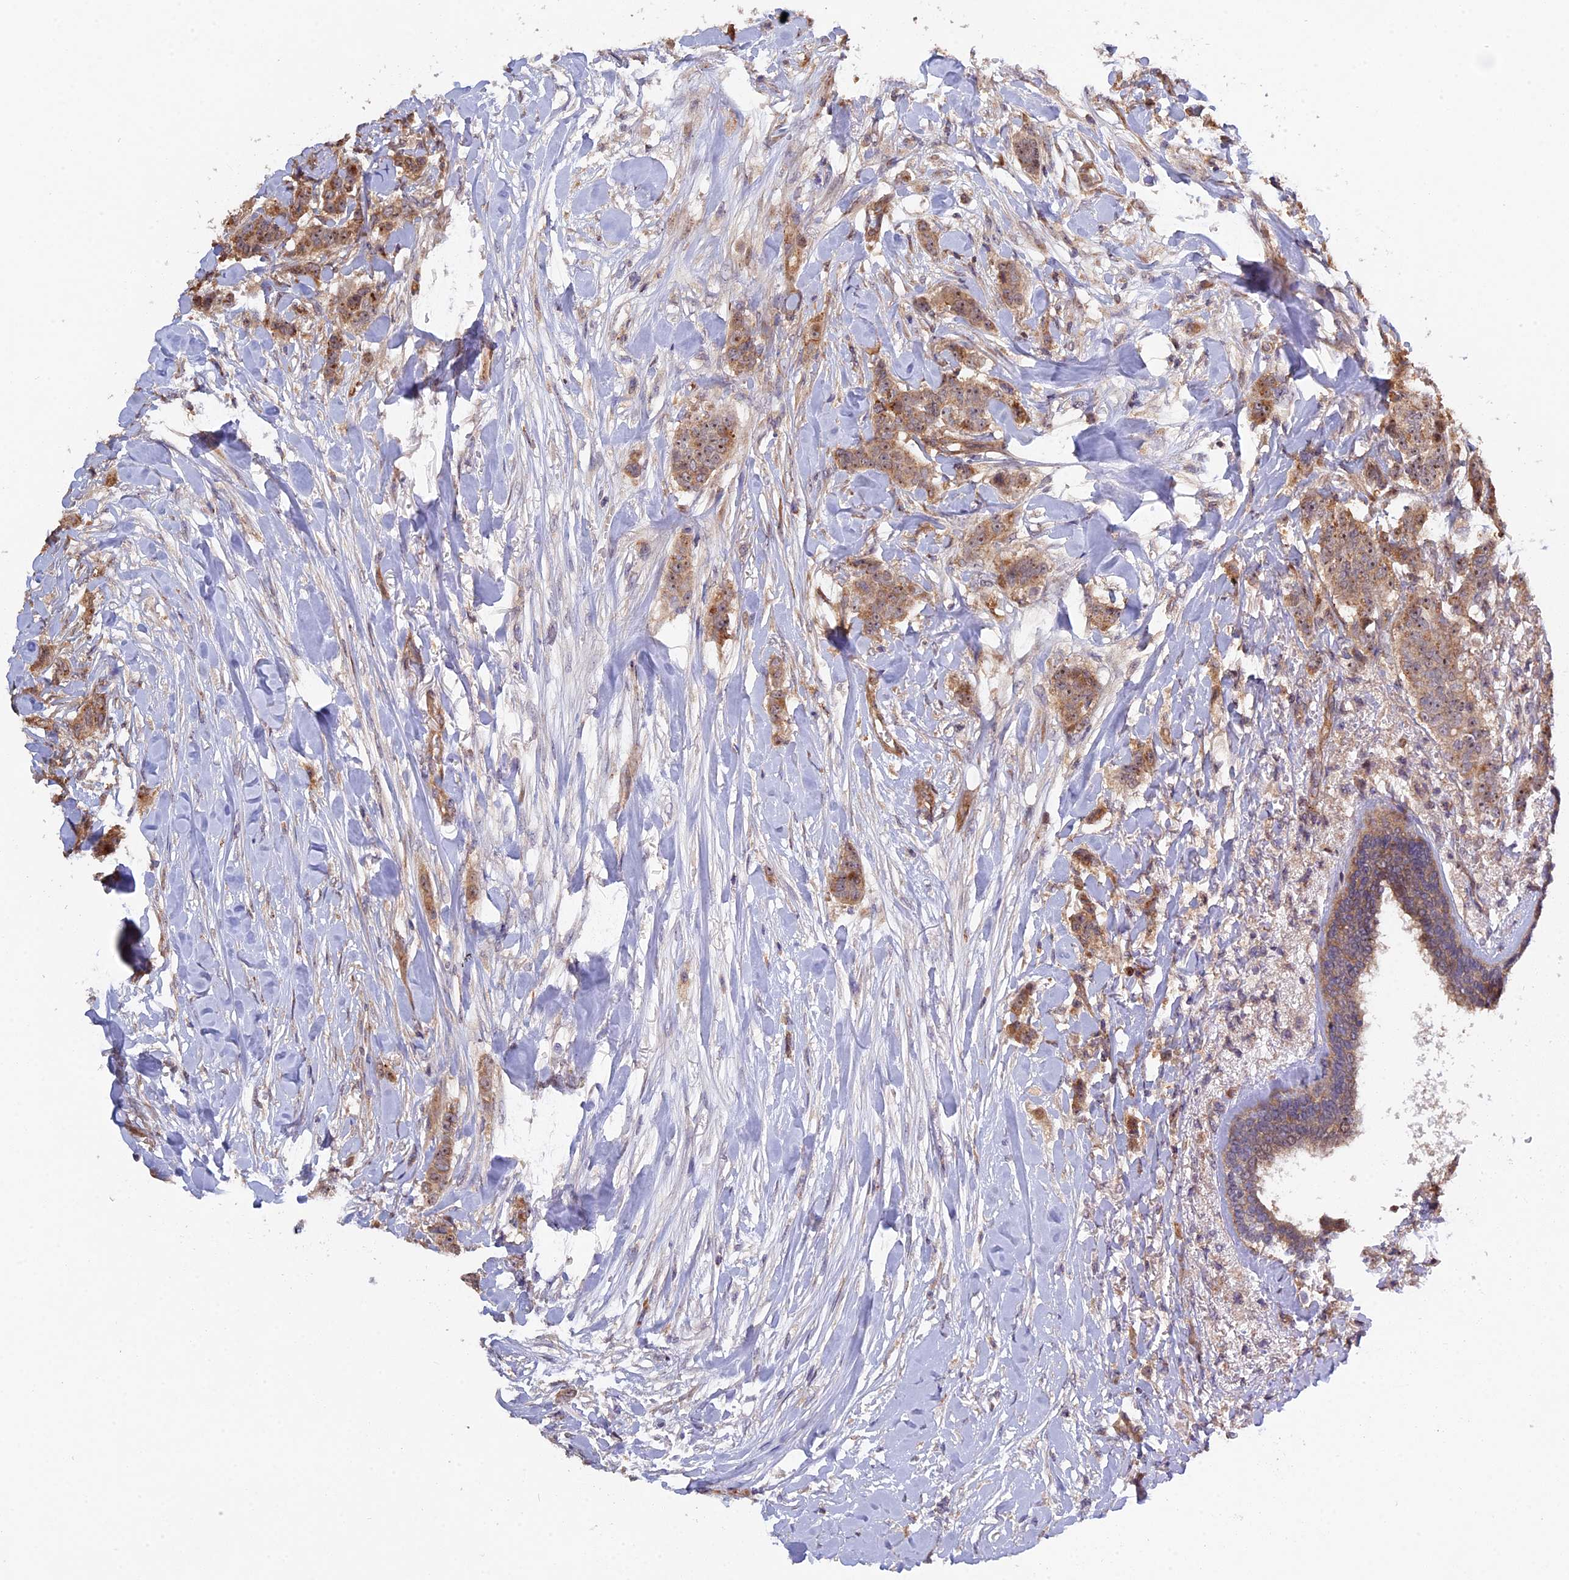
{"staining": {"intensity": "moderate", "quantity": ">75%", "location": "cytoplasmic/membranous,nuclear"}, "tissue": "breast cancer", "cell_type": "Tumor cells", "image_type": "cancer", "snomed": [{"axis": "morphology", "description": "Duct carcinoma"}, {"axis": "topography", "description": "Breast"}], "caption": "Breast intraductal carcinoma stained with immunohistochemistry (IHC) displays moderate cytoplasmic/membranous and nuclear staining in approximately >75% of tumor cells. The staining was performed using DAB (3,3'-diaminobenzidine) to visualize the protein expression in brown, while the nuclei were stained in blue with hematoxylin (Magnification: 20x).", "gene": "FERMT1", "patient": {"sex": "female", "age": 40}}